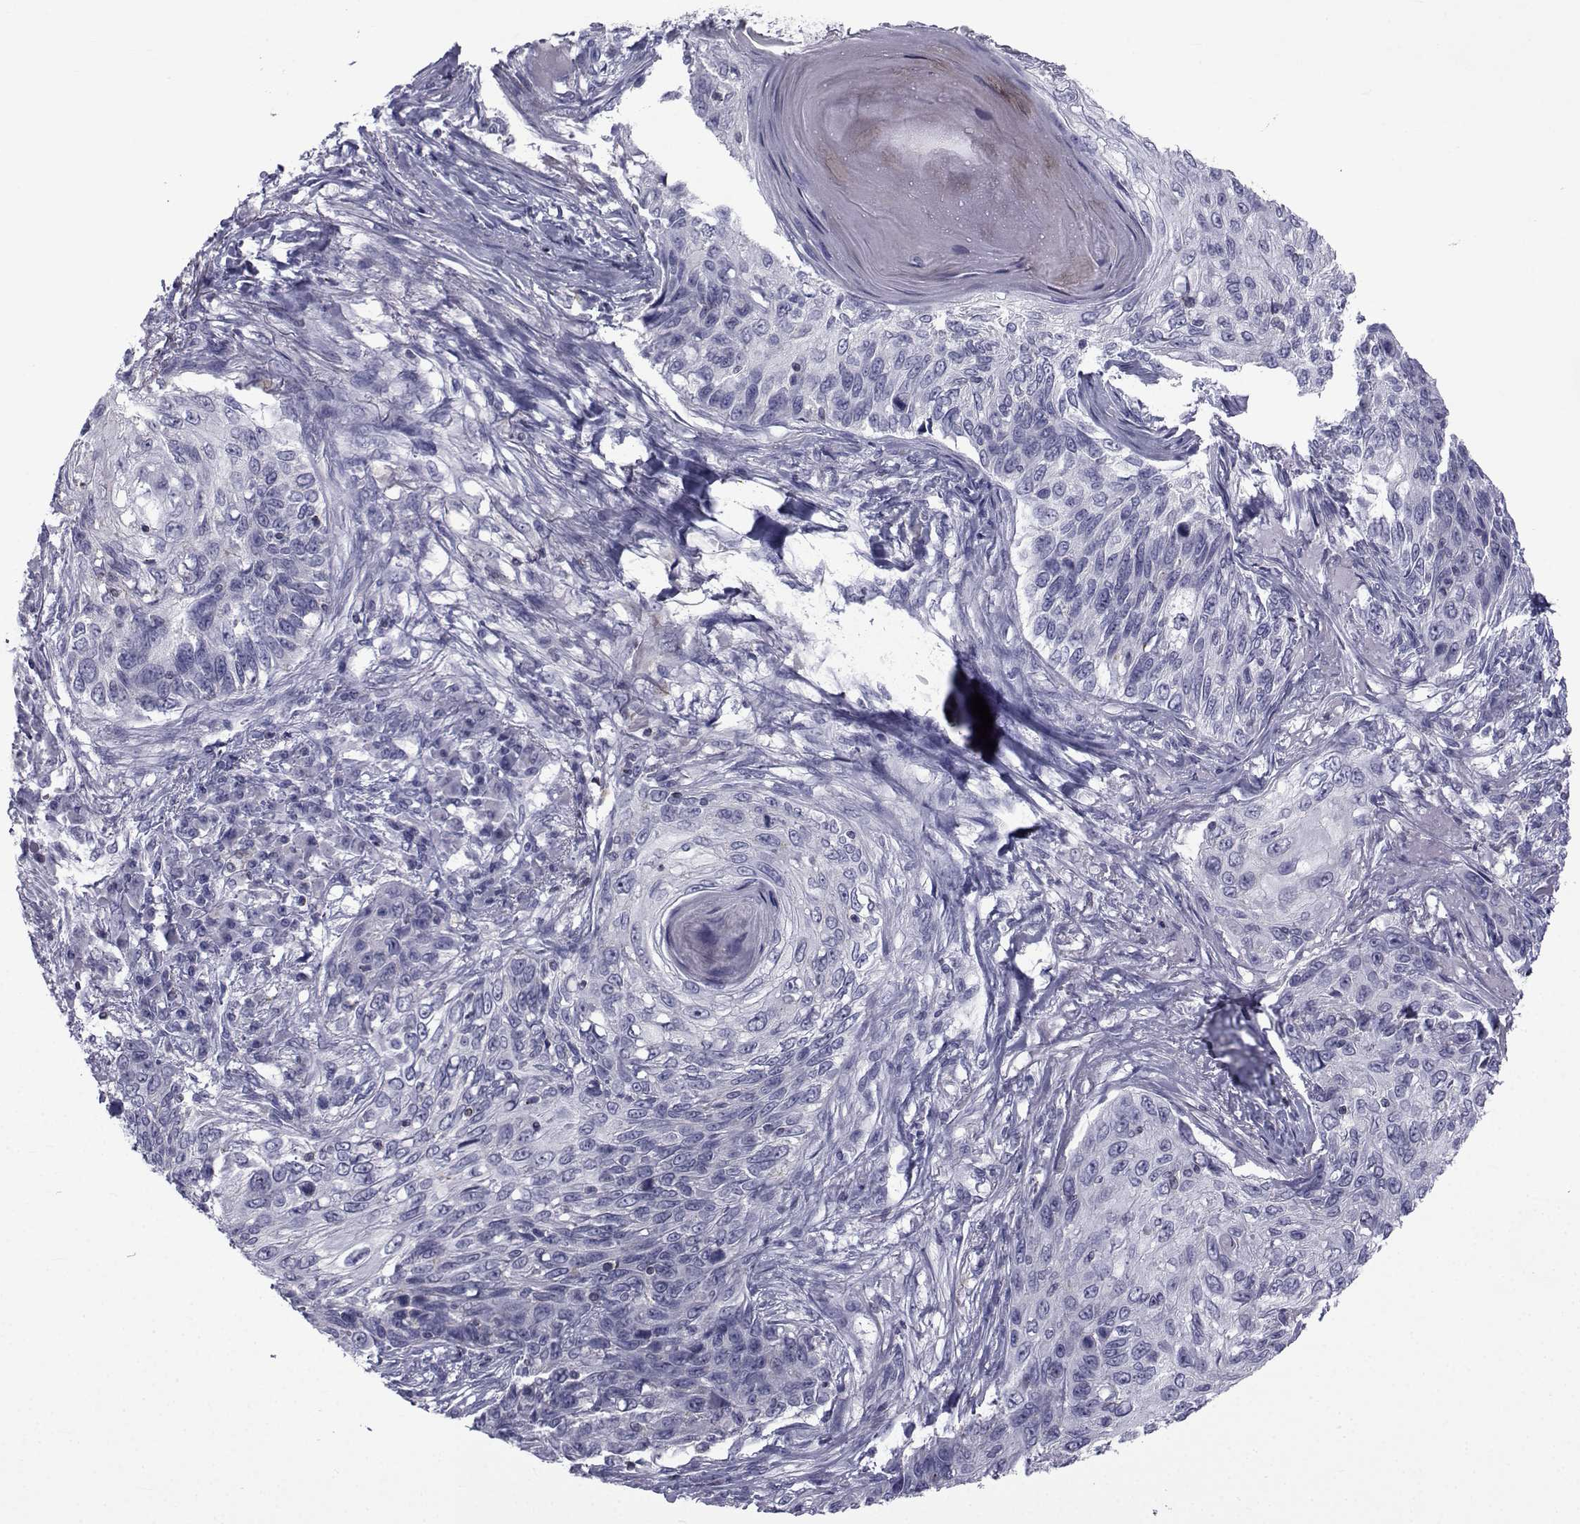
{"staining": {"intensity": "negative", "quantity": "none", "location": "none"}, "tissue": "skin cancer", "cell_type": "Tumor cells", "image_type": "cancer", "snomed": [{"axis": "morphology", "description": "Squamous cell carcinoma, NOS"}, {"axis": "topography", "description": "Skin"}], "caption": "Skin squamous cell carcinoma was stained to show a protein in brown. There is no significant staining in tumor cells.", "gene": "PDE6H", "patient": {"sex": "male", "age": 92}}